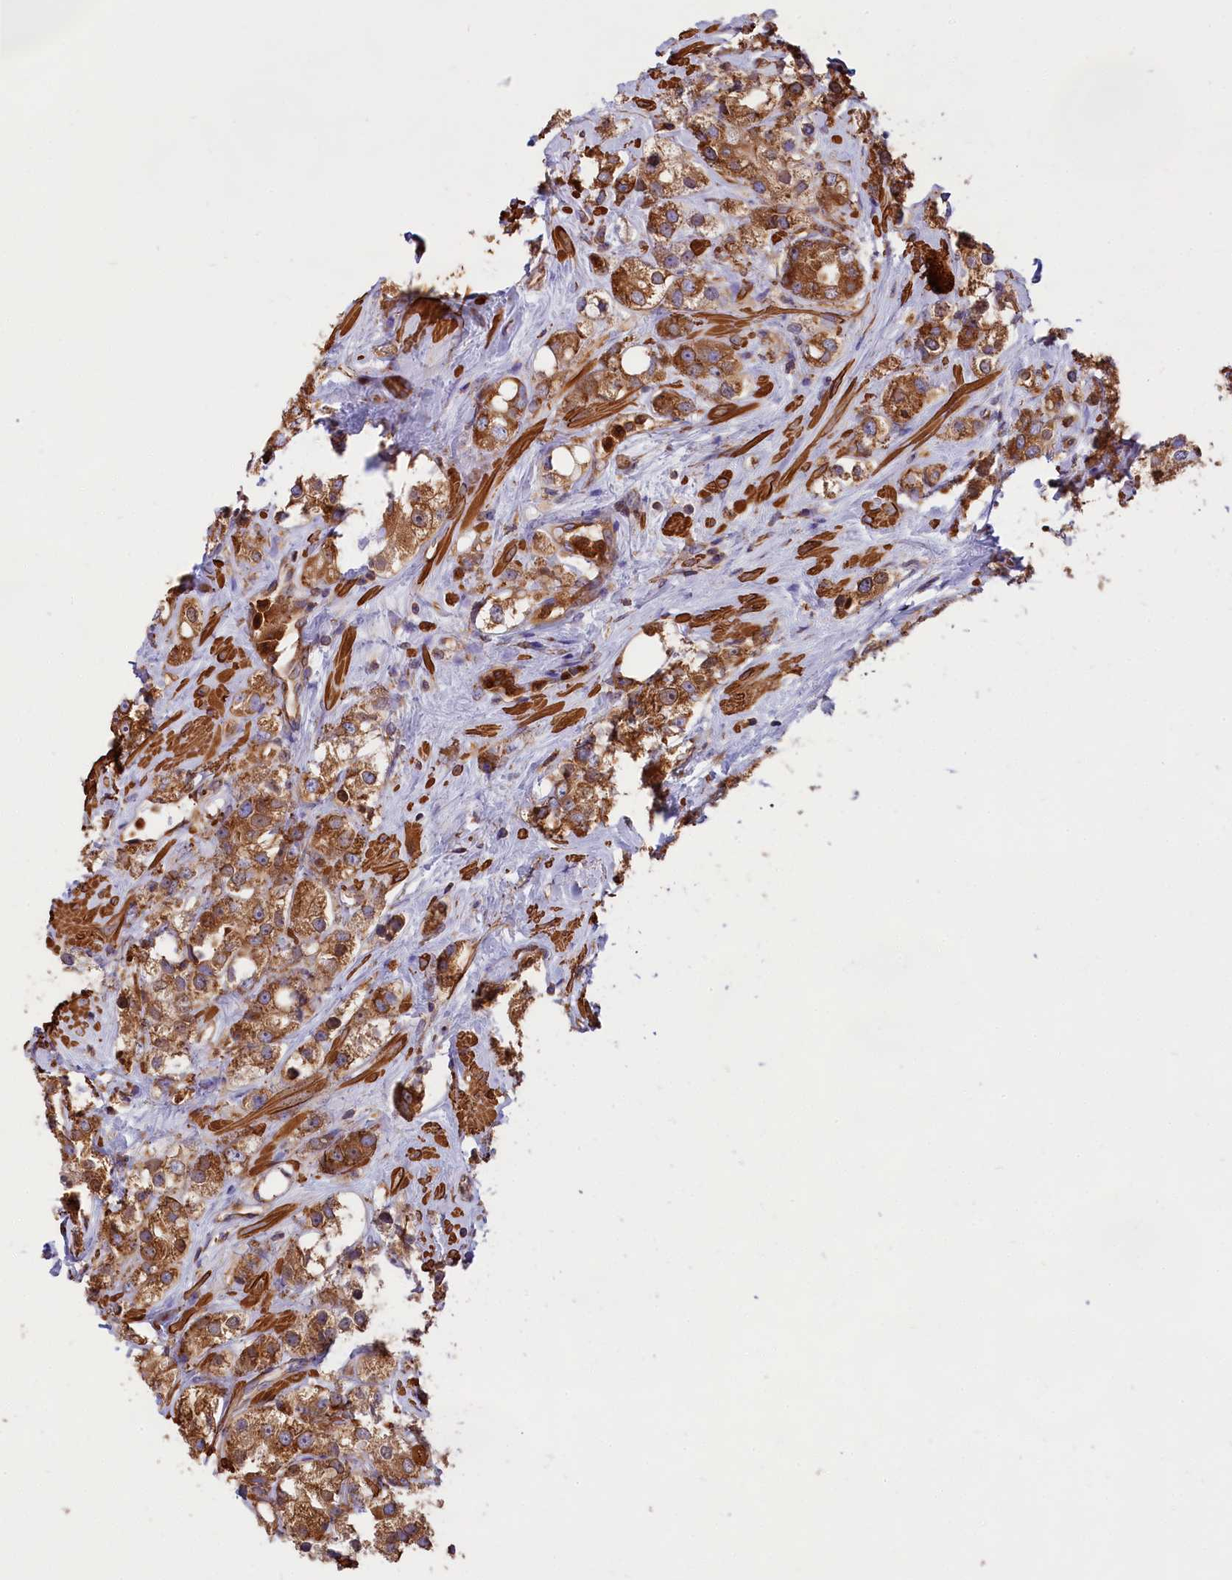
{"staining": {"intensity": "strong", "quantity": ">75%", "location": "cytoplasmic/membranous"}, "tissue": "prostate cancer", "cell_type": "Tumor cells", "image_type": "cancer", "snomed": [{"axis": "morphology", "description": "Adenocarcinoma, NOS"}, {"axis": "topography", "description": "Prostate"}], "caption": "The histopathology image exhibits staining of prostate cancer (adenocarcinoma), revealing strong cytoplasmic/membranous protein staining (brown color) within tumor cells.", "gene": "GYS1", "patient": {"sex": "male", "age": 79}}